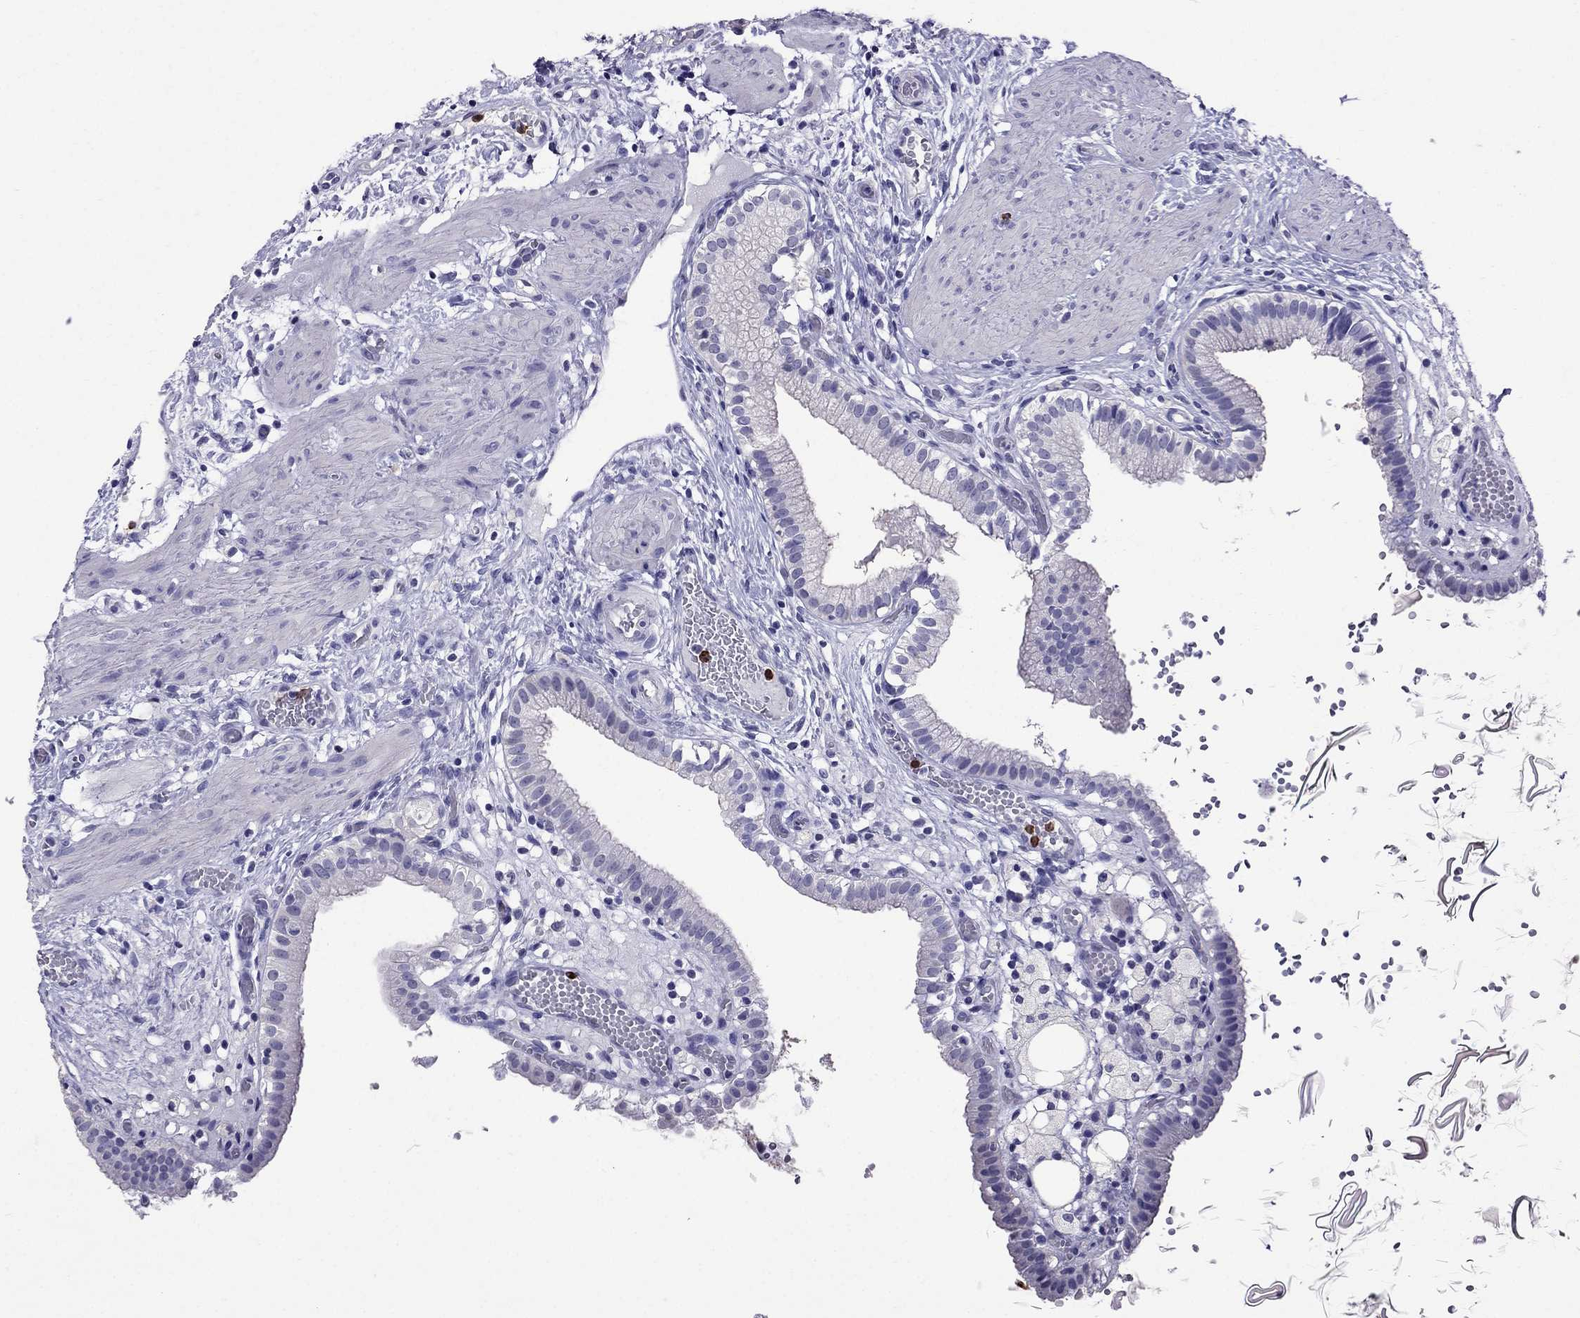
{"staining": {"intensity": "negative", "quantity": "none", "location": "none"}, "tissue": "gallbladder", "cell_type": "Glandular cells", "image_type": "normal", "snomed": [{"axis": "morphology", "description": "Normal tissue, NOS"}, {"axis": "topography", "description": "Gallbladder"}], "caption": "A high-resolution photomicrograph shows immunohistochemistry staining of unremarkable gallbladder, which displays no significant expression in glandular cells. Brightfield microscopy of immunohistochemistry stained with DAB (3,3'-diaminobenzidine) (brown) and hematoxylin (blue), captured at high magnification.", "gene": "OLFM4", "patient": {"sex": "female", "age": 24}}